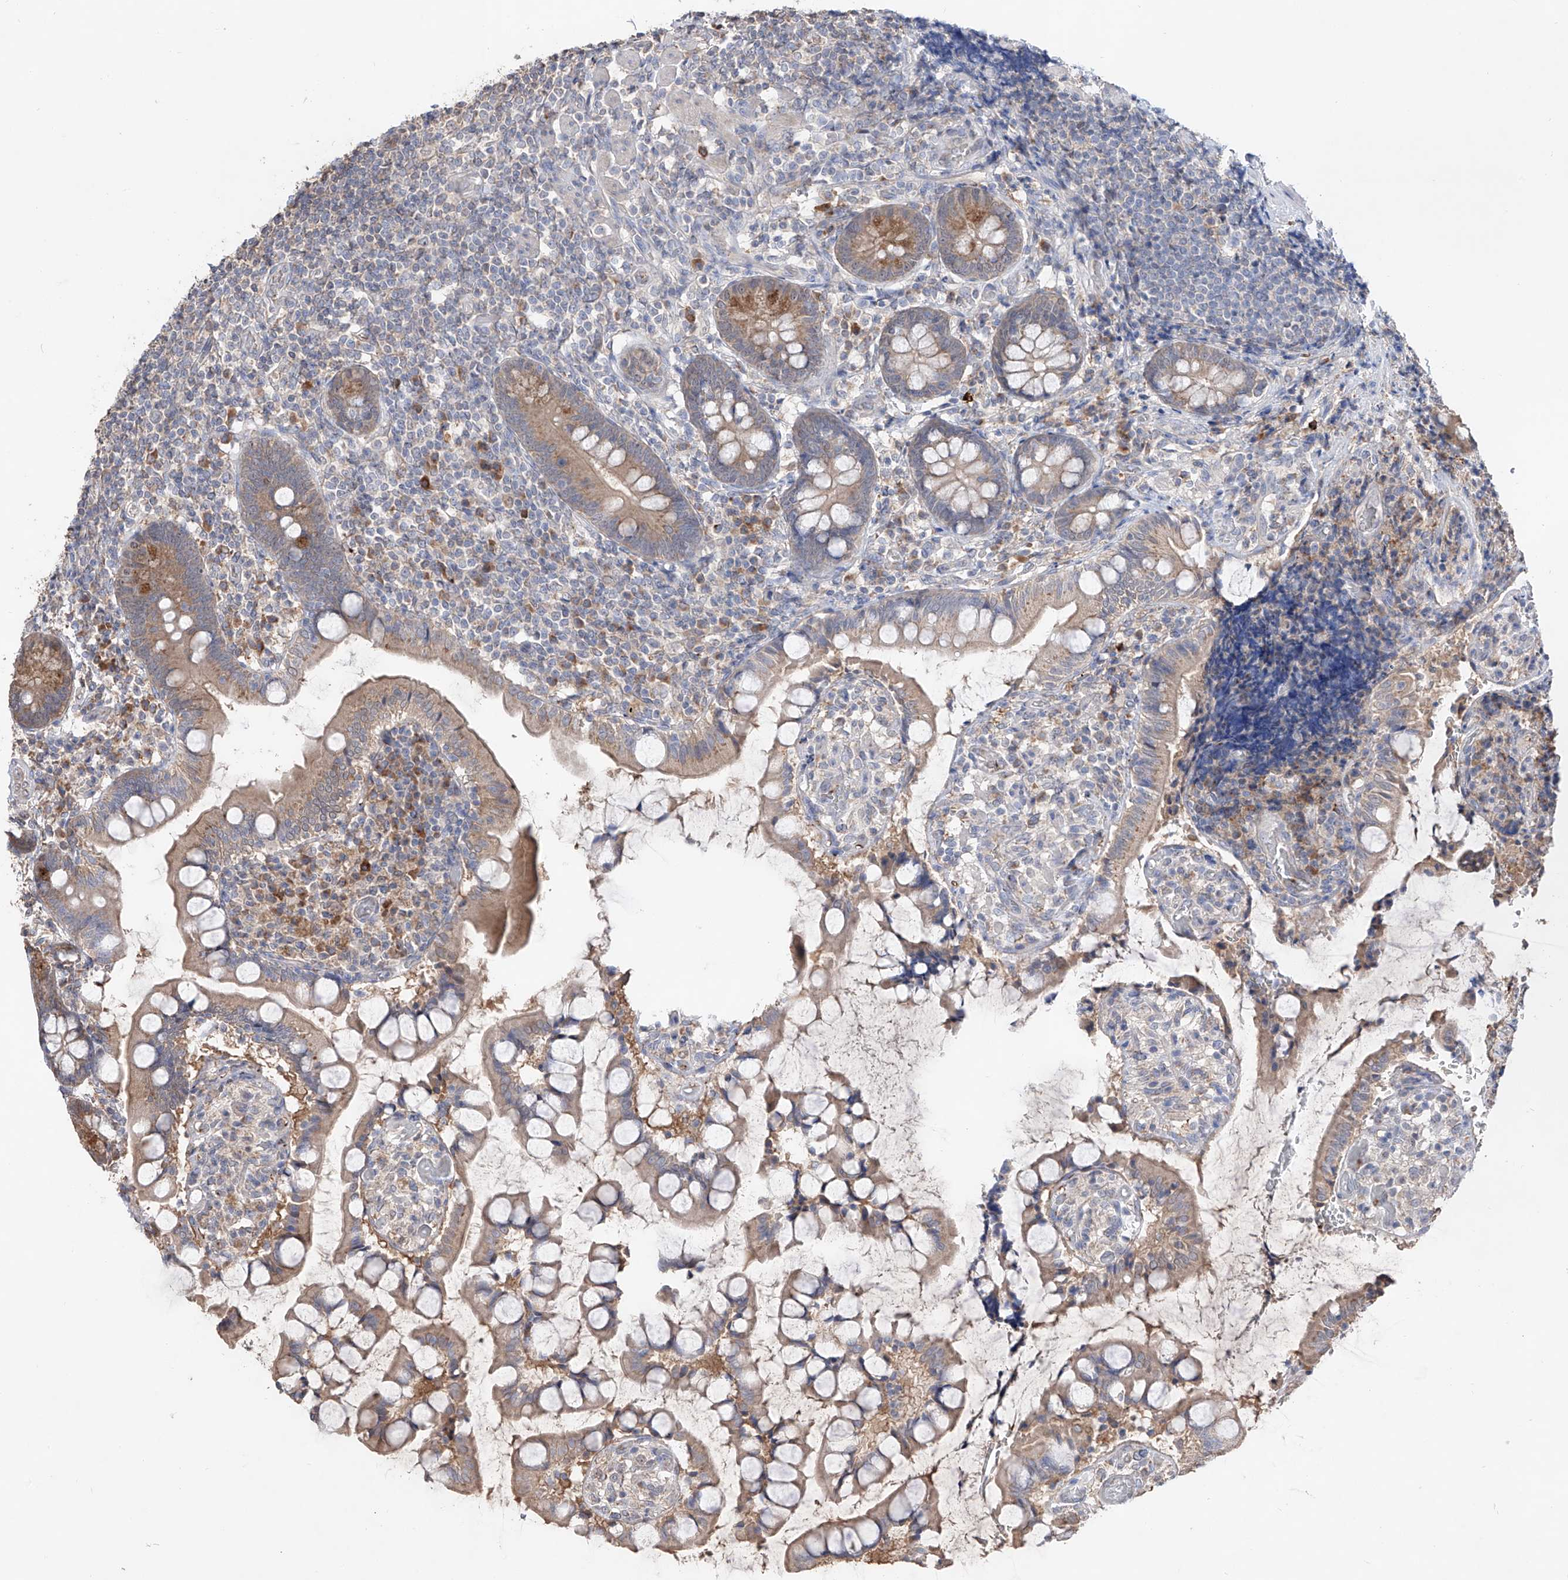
{"staining": {"intensity": "moderate", "quantity": ">75%", "location": "cytoplasmic/membranous"}, "tissue": "small intestine", "cell_type": "Glandular cells", "image_type": "normal", "snomed": [{"axis": "morphology", "description": "Normal tissue, NOS"}, {"axis": "topography", "description": "Small intestine"}], "caption": "IHC (DAB (3,3'-diaminobenzidine)) staining of unremarkable human small intestine shows moderate cytoplasmic/membranous protein expression in about >75% of glandular cells.", "gene": "EDN1", "patient": {"sex": "male", "age": 52}}